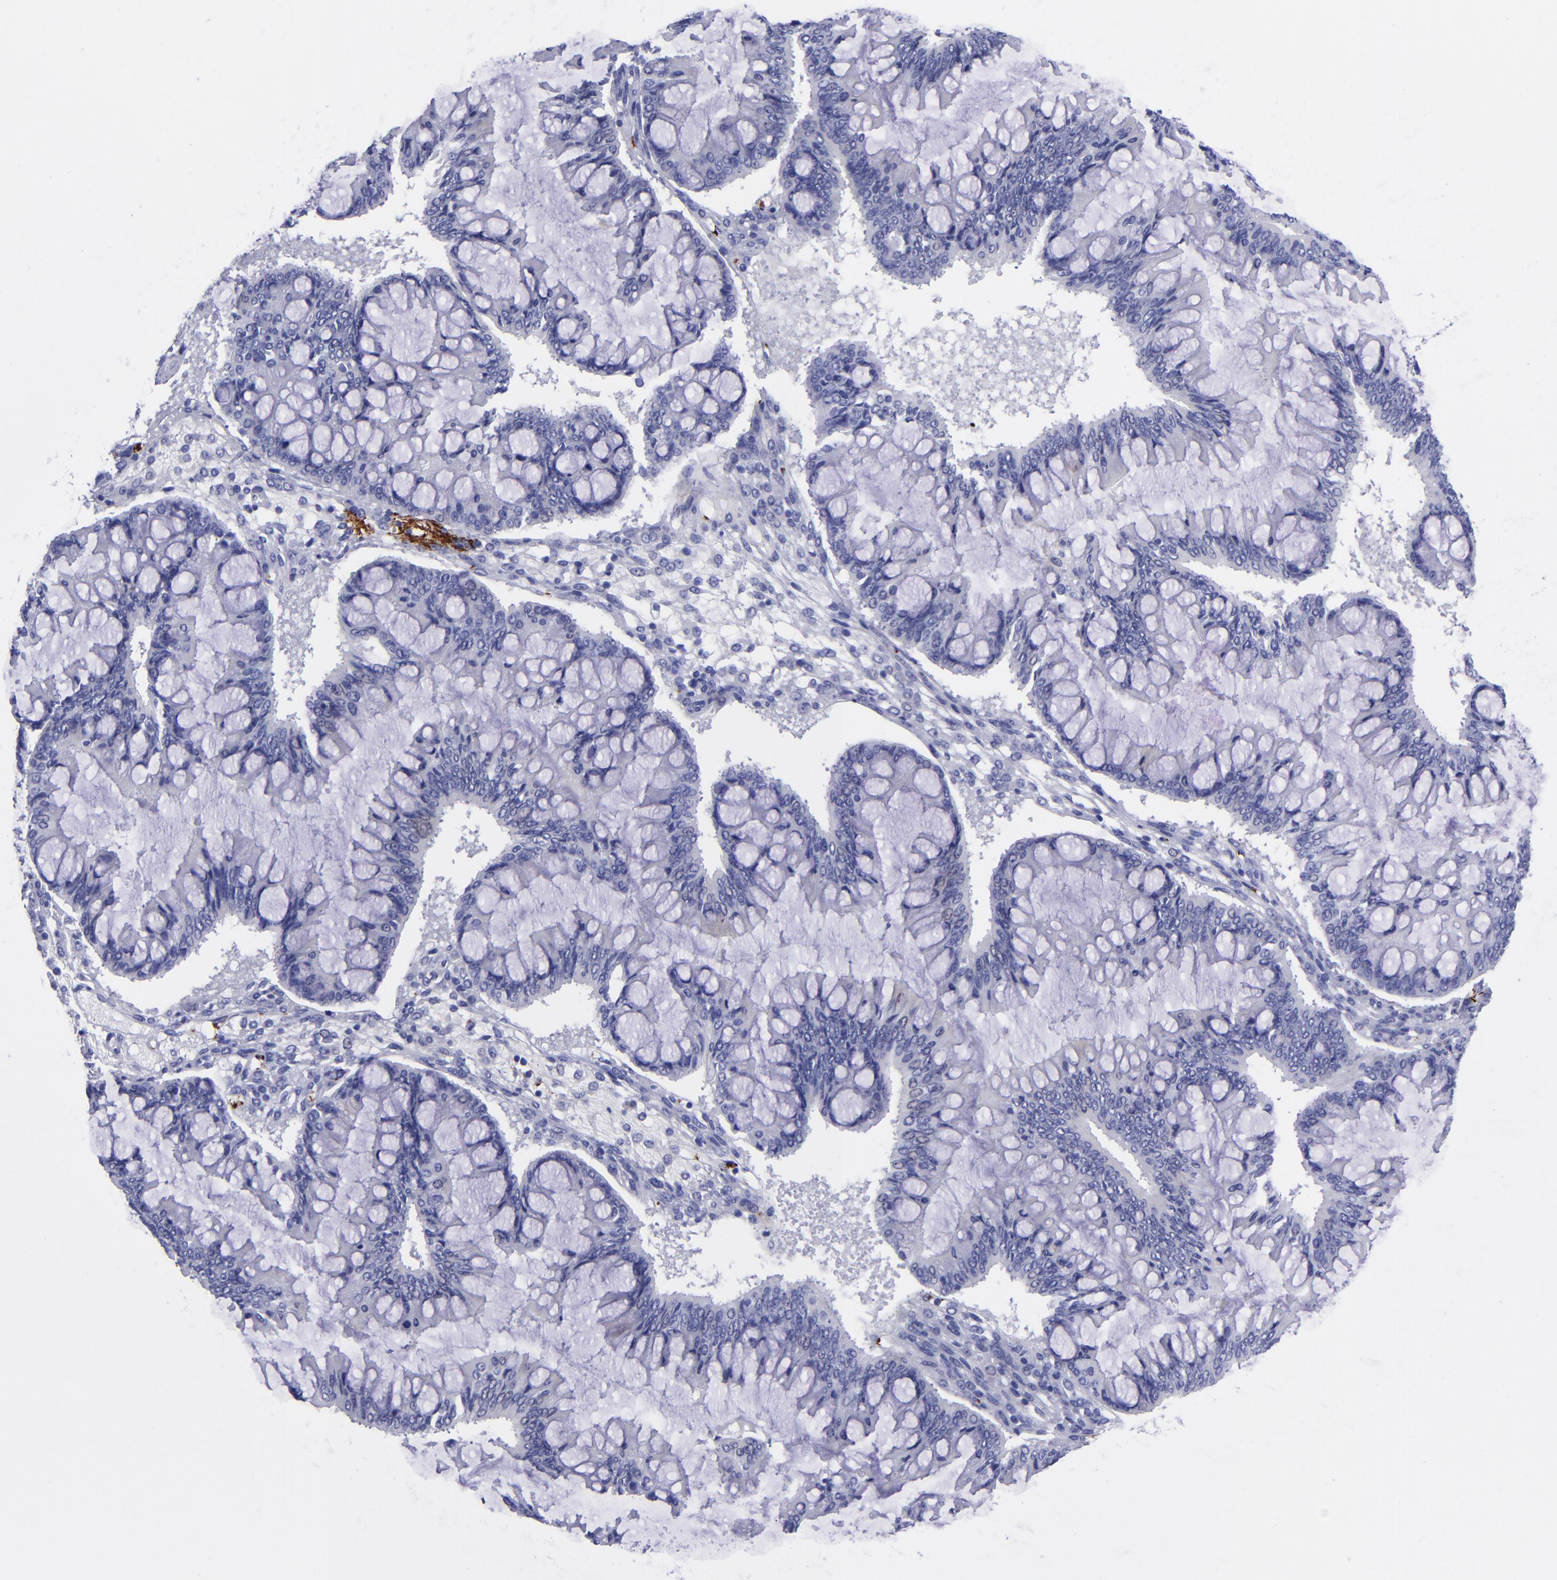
{"staining": {"intensity": "negative", "quantity": "none", "location": "none"}, "tissue": "ovarian cancer", "cell_type": "Tumor cells", "image_type": "cancer", "snomed": [{"axis": "morphology", "description": "Cystadenocarcinoma, mucinous, NOS"}, {"axis": "topography", "description": "Ovary"}], "caption": "Photomicrograph shows no protein positivity in tumor cells of mucinous cystadenocarcinoma (ovarian) tissue. (Brightfield microscopy of DAB immunohistochemistry (IHC) at high magnification).", "gene": "EFCAB13", "patient": {"sex": "female", "age": 73}}